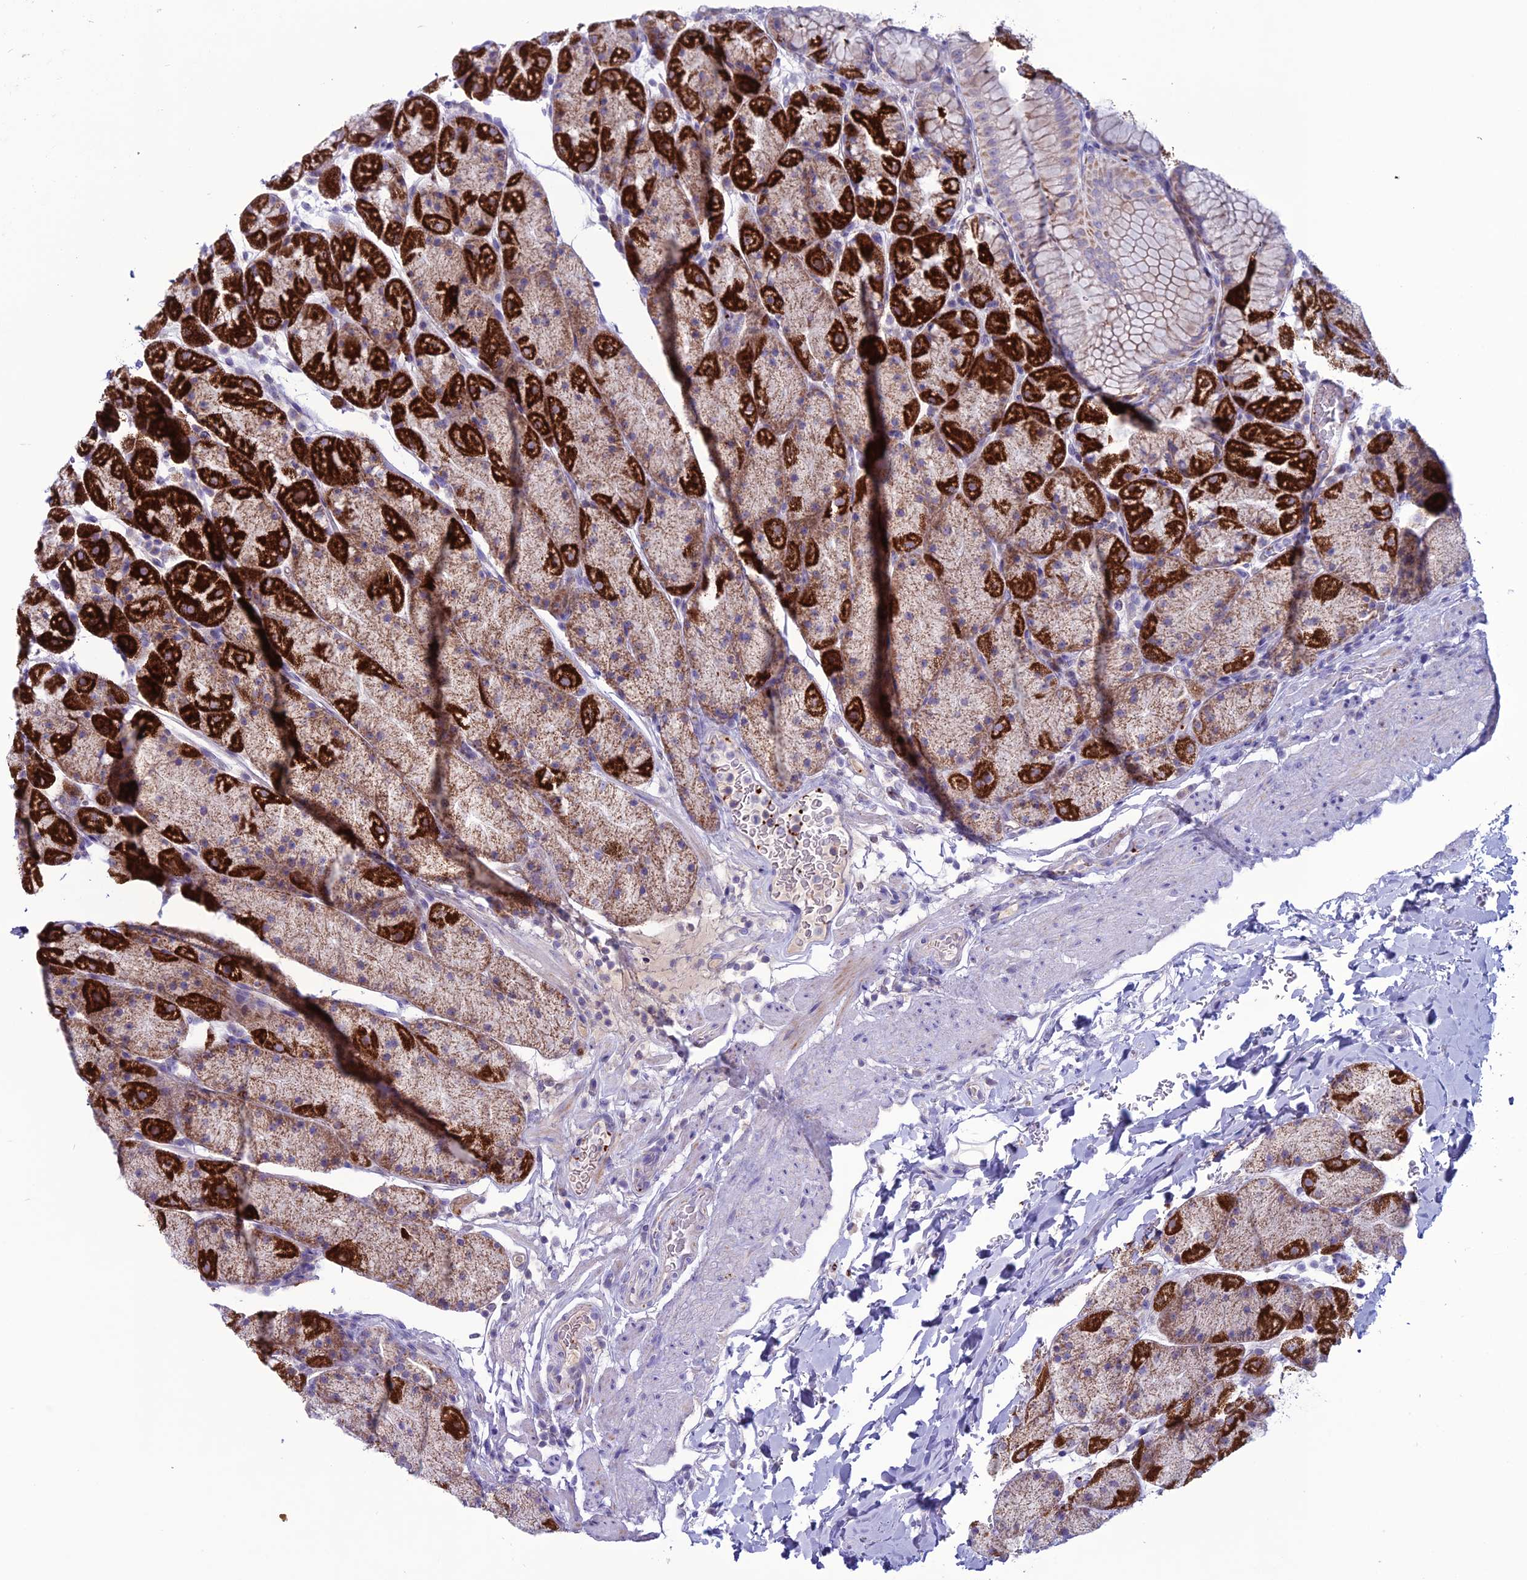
{"staining": {"intensity": "strong", "quantity": "25%-75%", "location": "cytoplasmic/membranous"}, "tissue": "stomach", "cell_type": "Glandular cells", "image_type": "normal", "snomed": [{"axis": "morphology", "description": "Normal tissue, NOS"}, {"axis": "topography", "description": "Stomach, upper"}, {"axis": "topography", "description": "Stomach, lower"}], "caption": "Immunohistochemical staining of unremarkable stomach shows strong cytoplasmic/membranous protein positivity in approximately 25%-75% of glandular cells.", "gene": "C21orf140", "patient": {"sex": "male", "age": 67}}